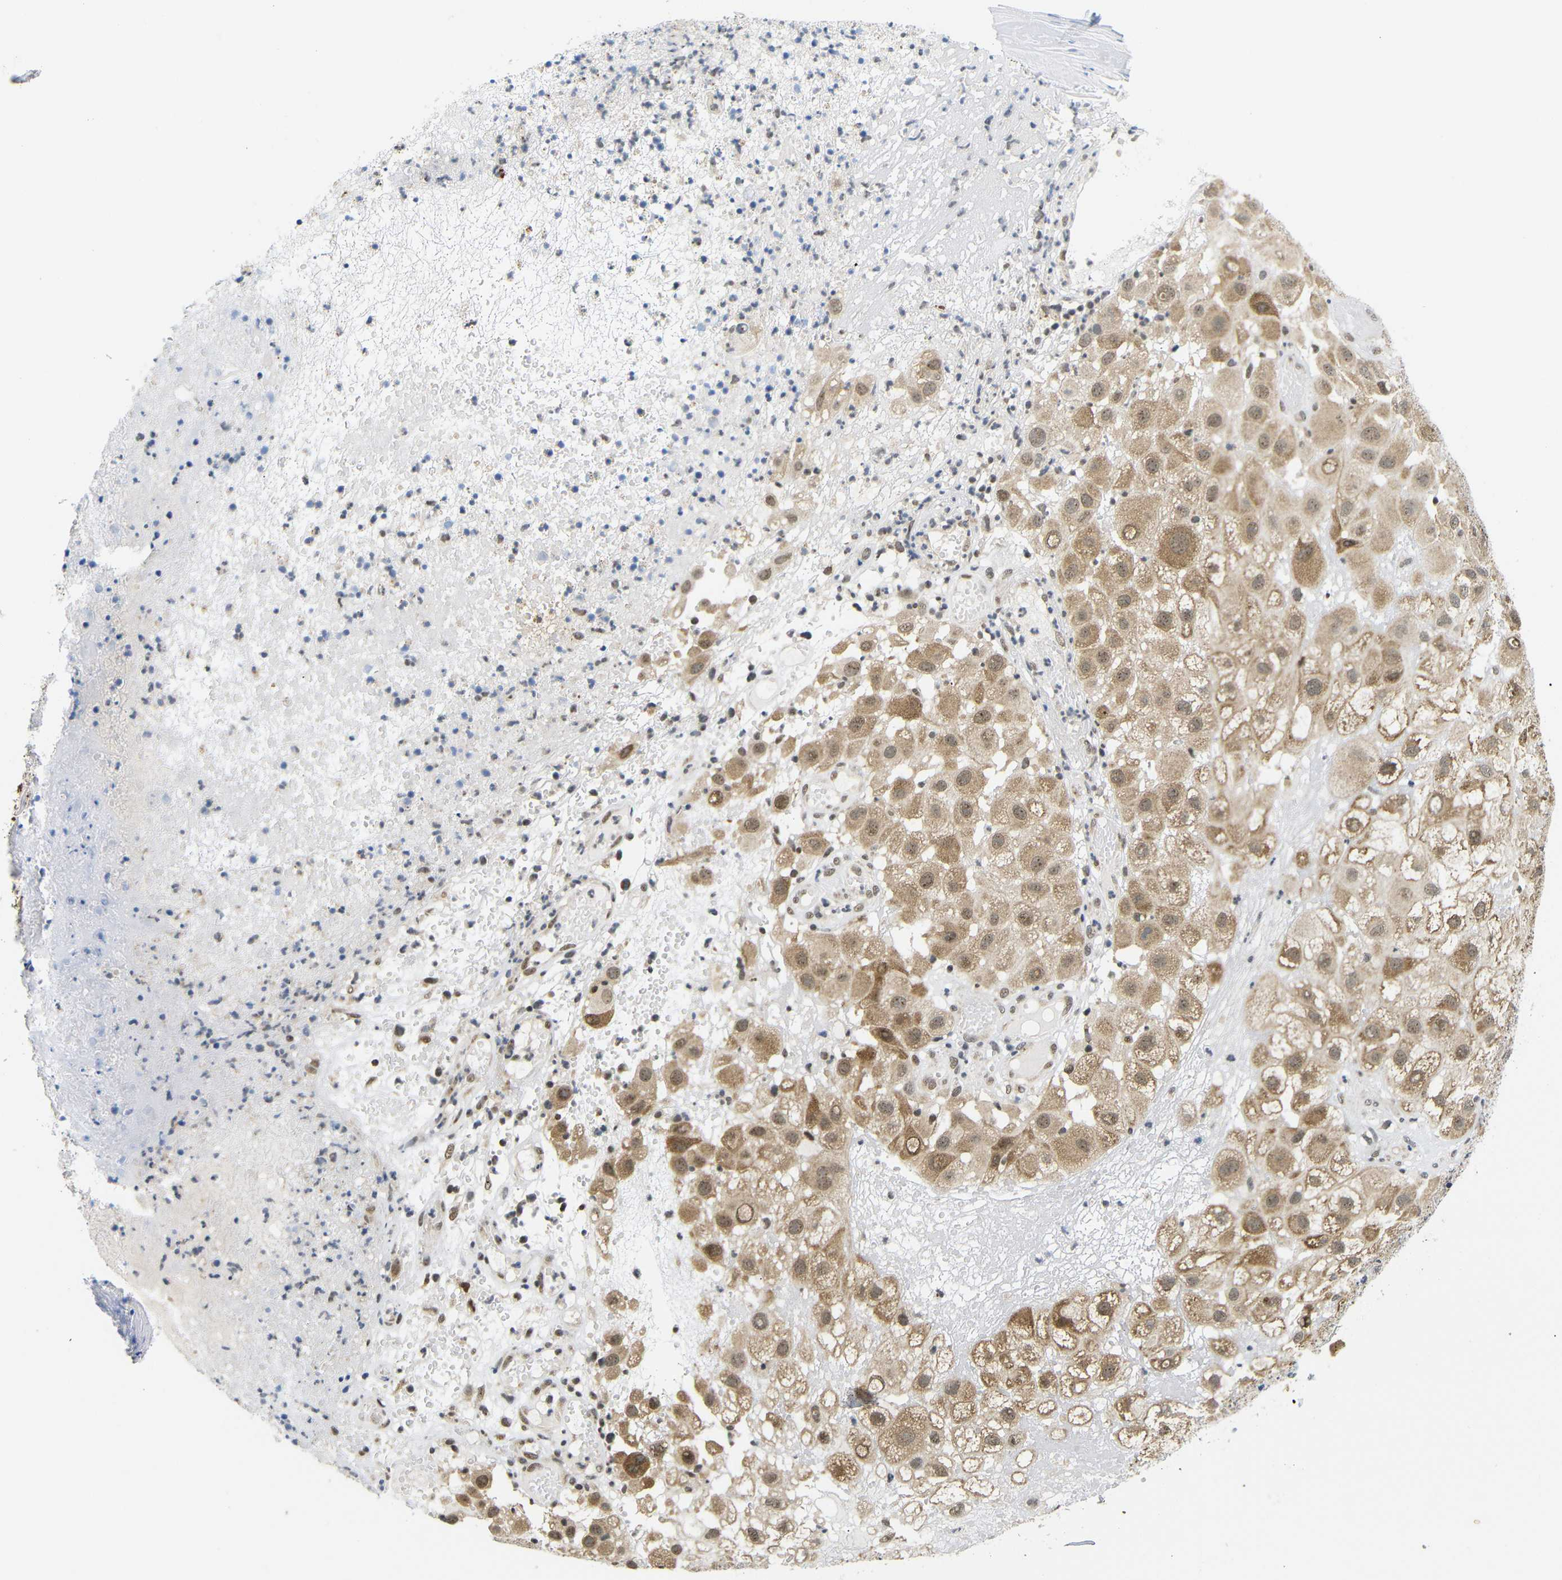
{"staining": {"intensity": "moderate", "quantity": ">75%", "location": "cytoplasmic/membranous"}, "tissue": "melanoma", "cell_type": "Tumor cells", "image_type": "cancer", "snomed": [{"axis": "morphology", "description": "Malignant melanoma, NOS"}, {"axis": "topography", "description": "Skin"}], "caption": "Protein expression analysis of malignant melanoma displays moderate cytoplasmic/membranous staining in about >75% of tumor cells.", "gene": "GJA5", "patient": {"sex": "female", "age": 81}}